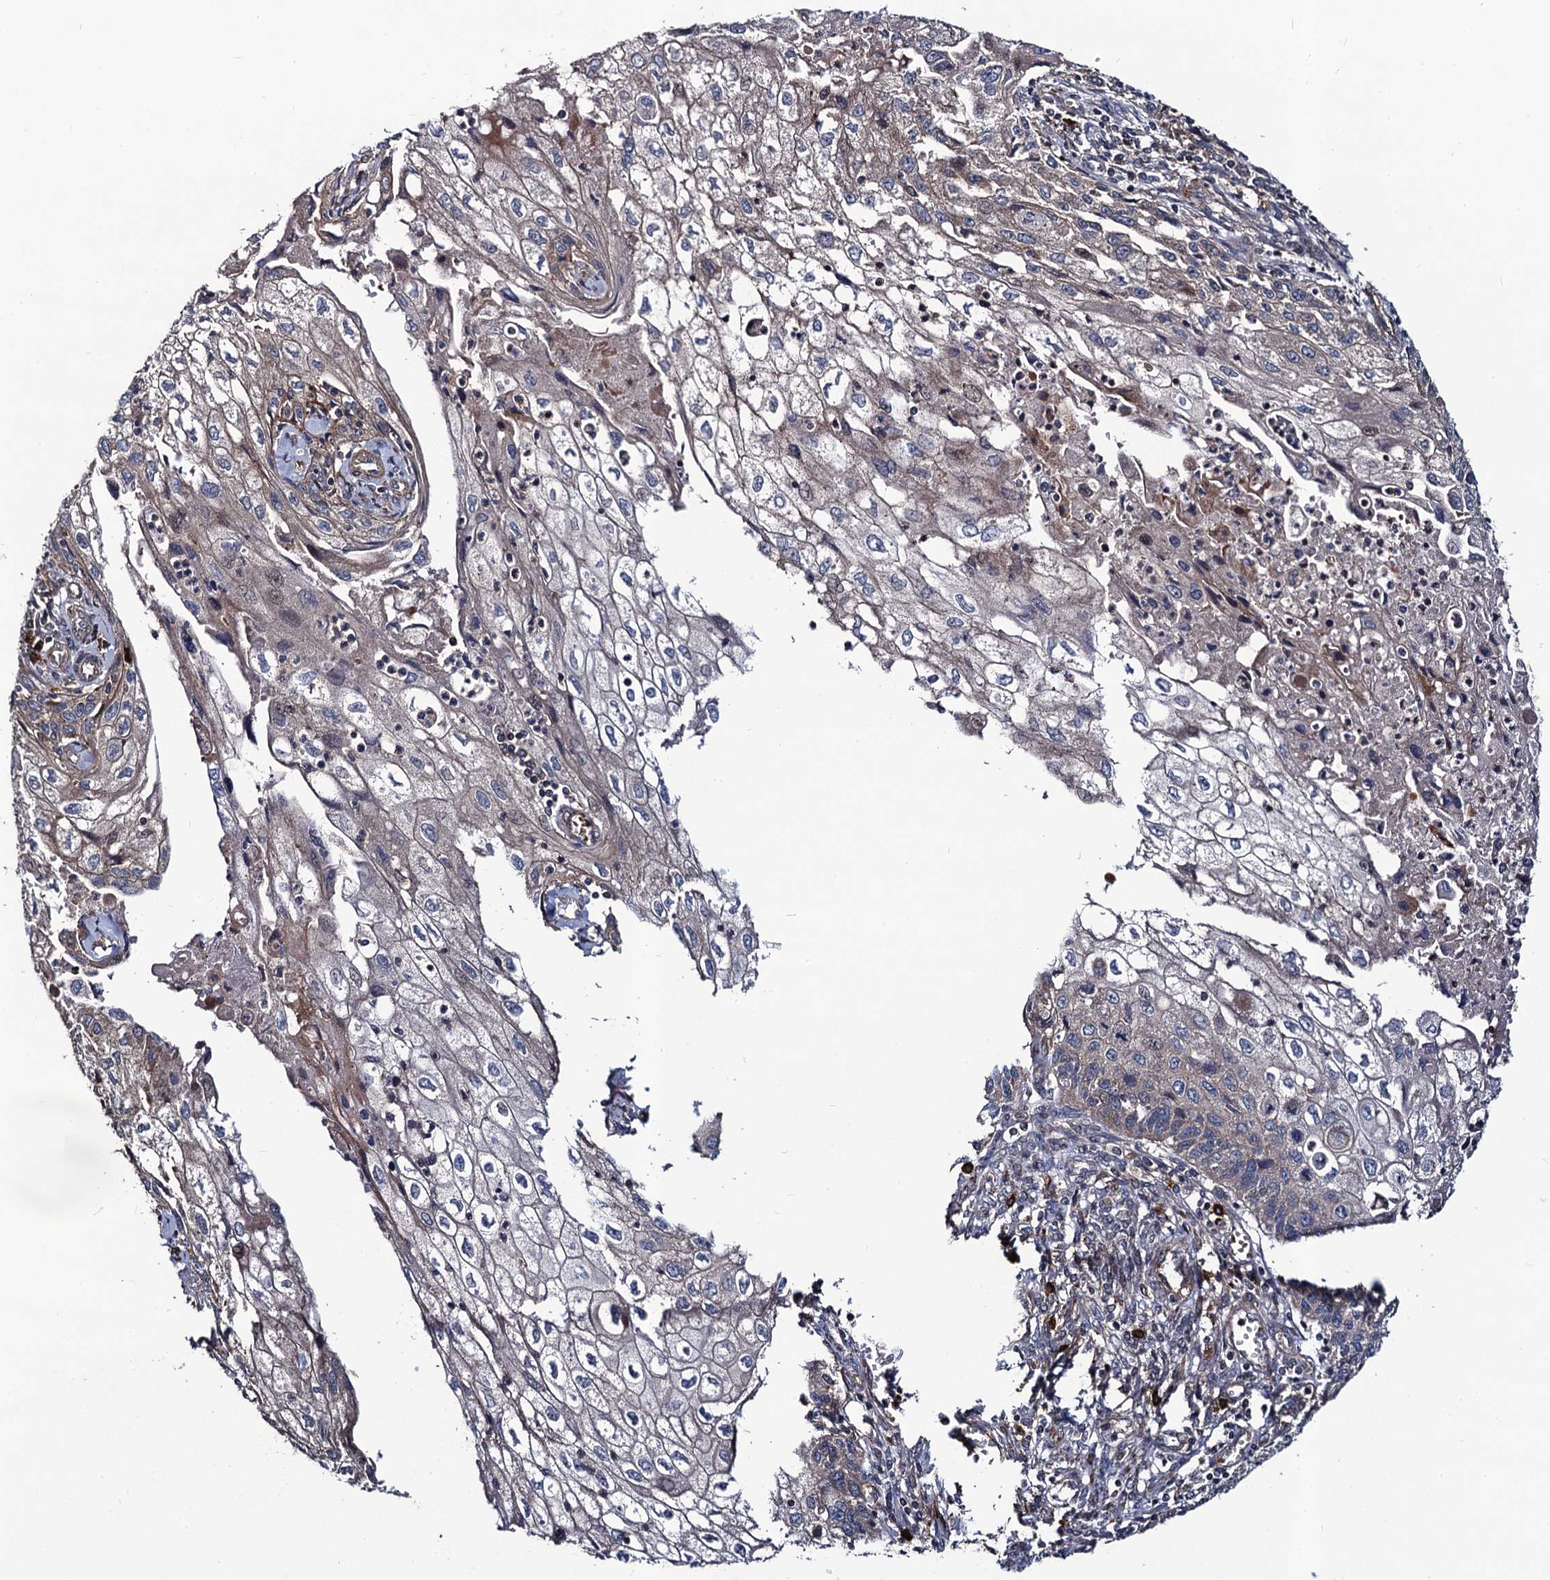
{"staining": {"intensity": "weak", "quantity": "<25%", "location": "cytoplasmic/membranous"}, "tissue": "cervical cancer", "cell_type": "Tumor cells", "image_type": "cancer", "snomed": [{"axis": "morphology", "description": "Squamous cell carcinoma, NOS"}, {"axis": "topography", "description": "Cervix"}], "caption": "There is no significant staining in tumor cells of cervical cancer.", "gene": "KXD1", "patient": {"sex": "female", "age": 67}}